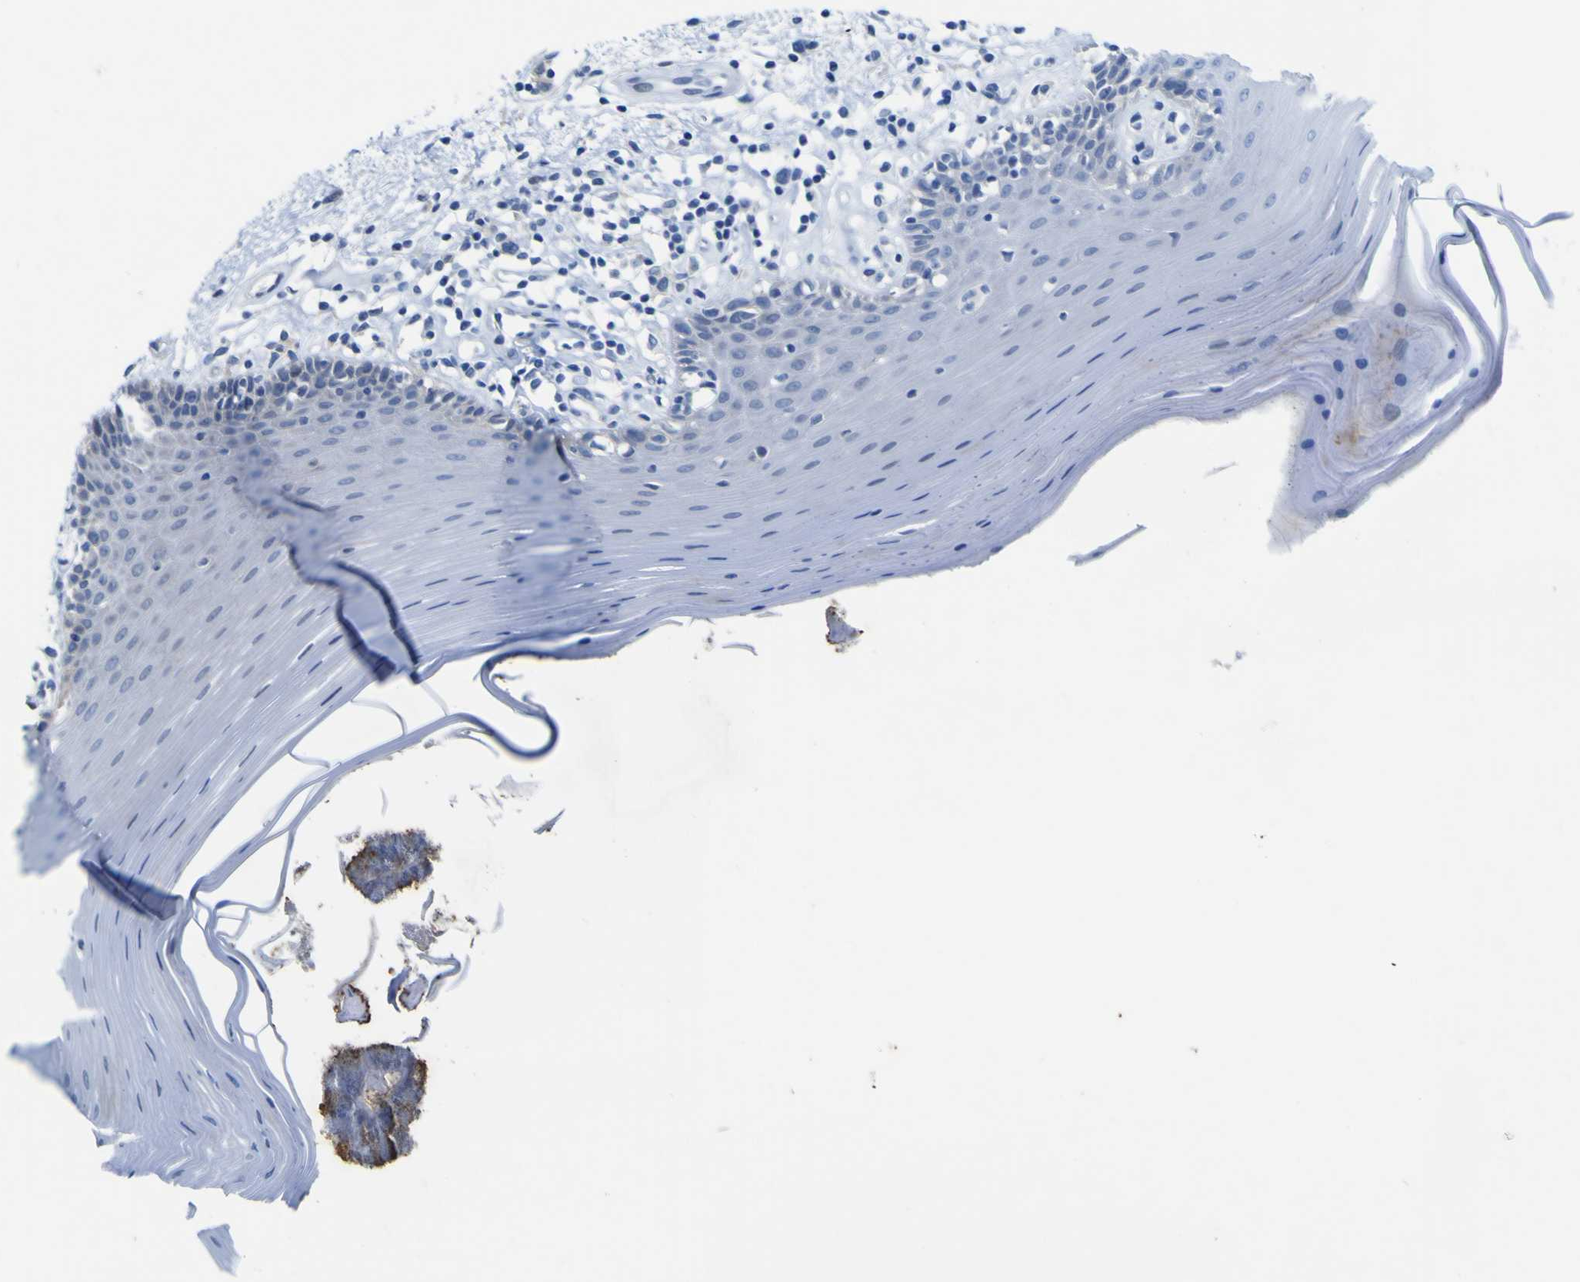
{"staining": {"intensity": "negative", "quantity": "none", "location": "none"}, "tissue": "oral mucosa", "cell_type": "Squamous epithelial cells", "image_type": "normal", "snomed": [{"axis": "morphology", "description": "Normal tissue, NOS"}, {"axis": "topography", "description": "Skeletal muscle"}, {"axis": "topography", "description": "Oral tissue"}], "caption": "Human oral mucosa stained for a protein using IHC demonstrates no expression in squamous epithelial cells.", "gene": "NAV1", "patient": {"sex": "male", "age": 58}}